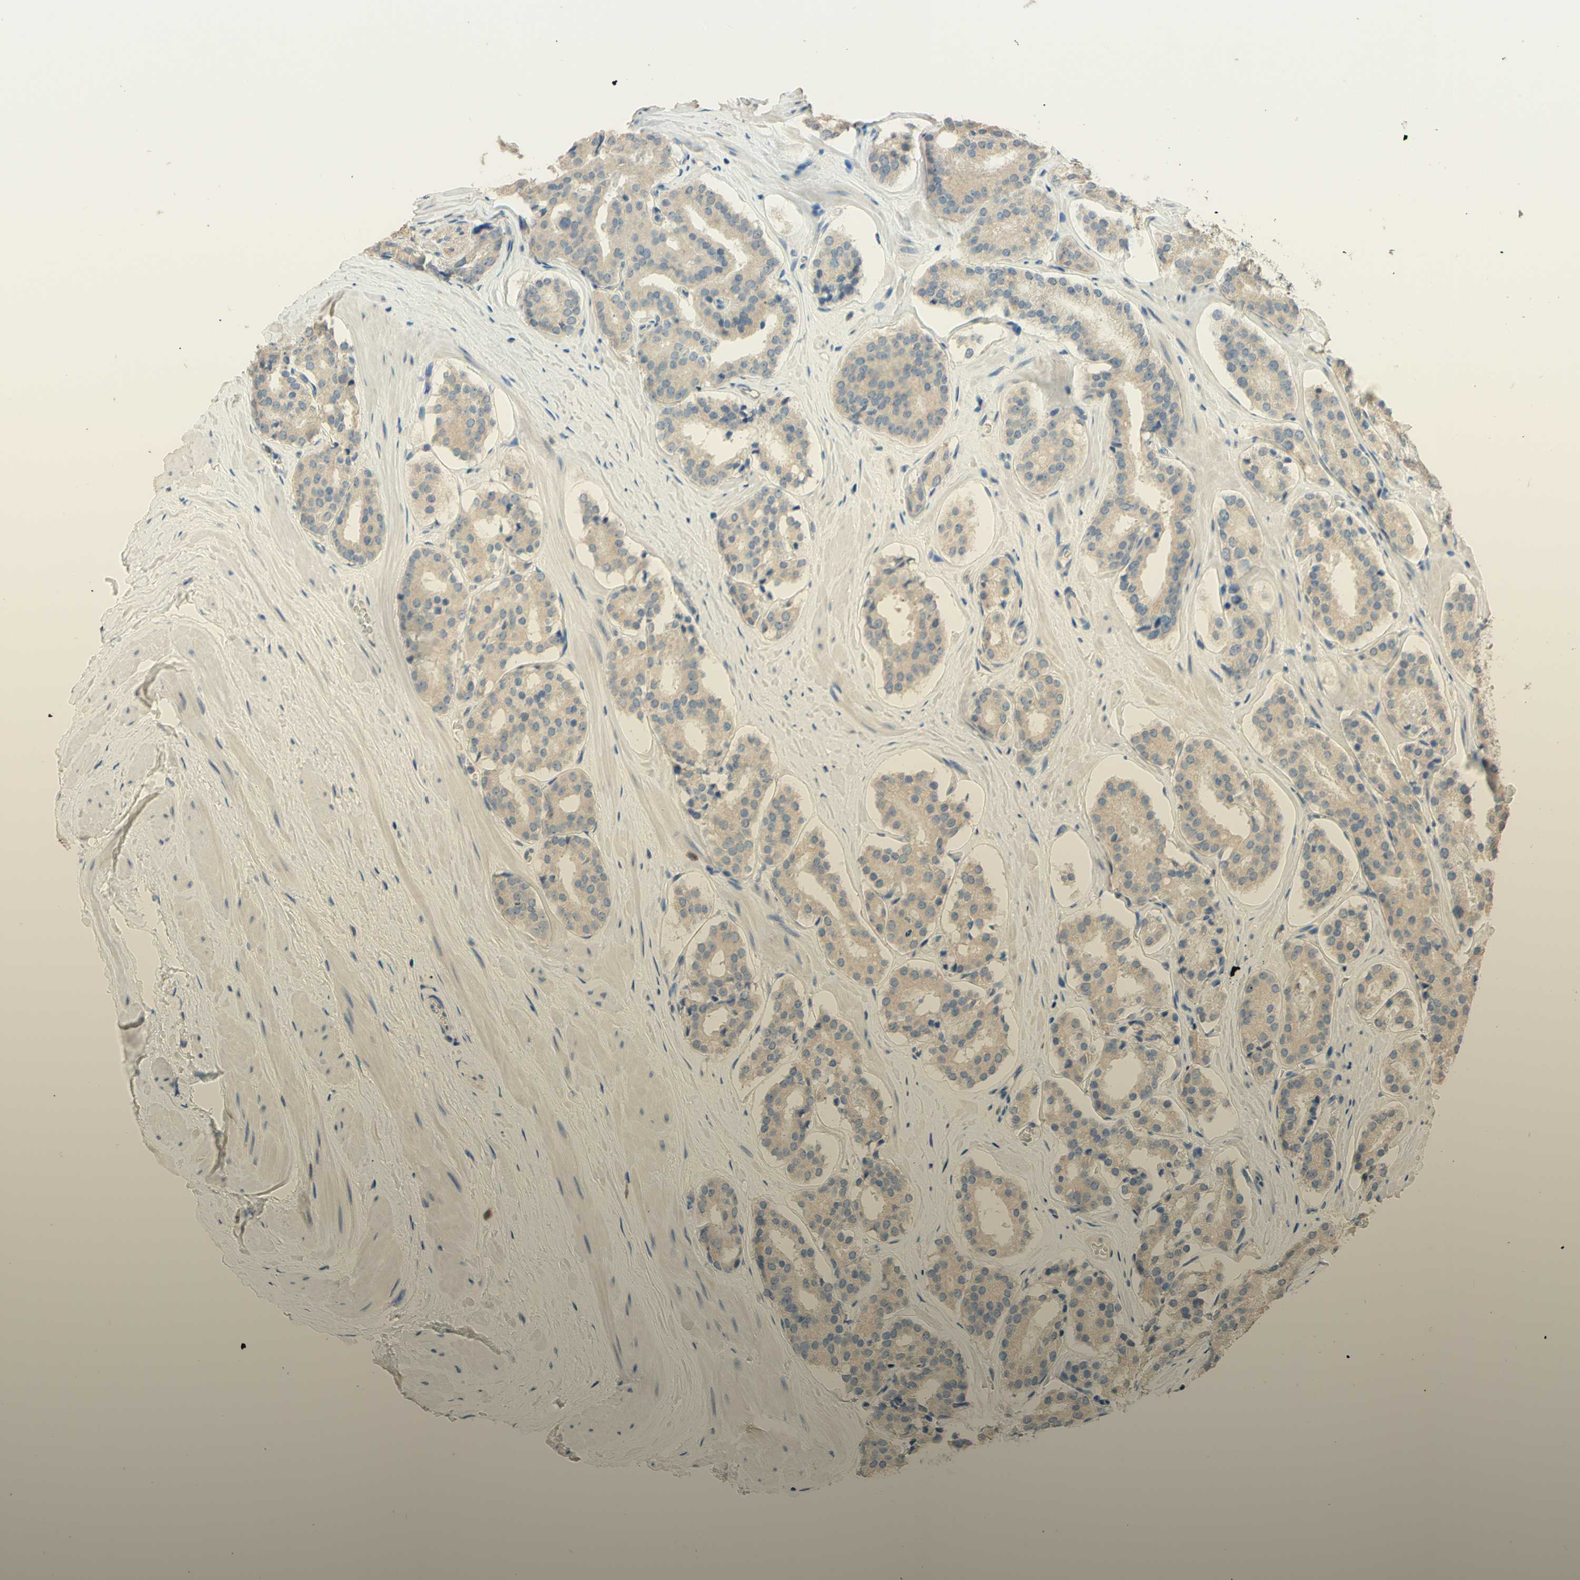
{"staining": {"intensity": "weak", "quantity": ">75%", "location": "cytoplasmic/membranous"}, "tissue": "prostate cancer", "cell_type": "Tumor cells", "image_type": "cancer", "snomed": [{"axis": "morphology", "description": "Adenocarcinoma, High grade"}, {"axis": "topography", "description": "Prostate"}], "caption": "A low amount of weak cytoplasmic/membranous positivity is identified in approximately >75% of tumor cells in prostate cancer tissue.", "gene": "SMIM19", "patient": {"sex": "male", "age": 60}}